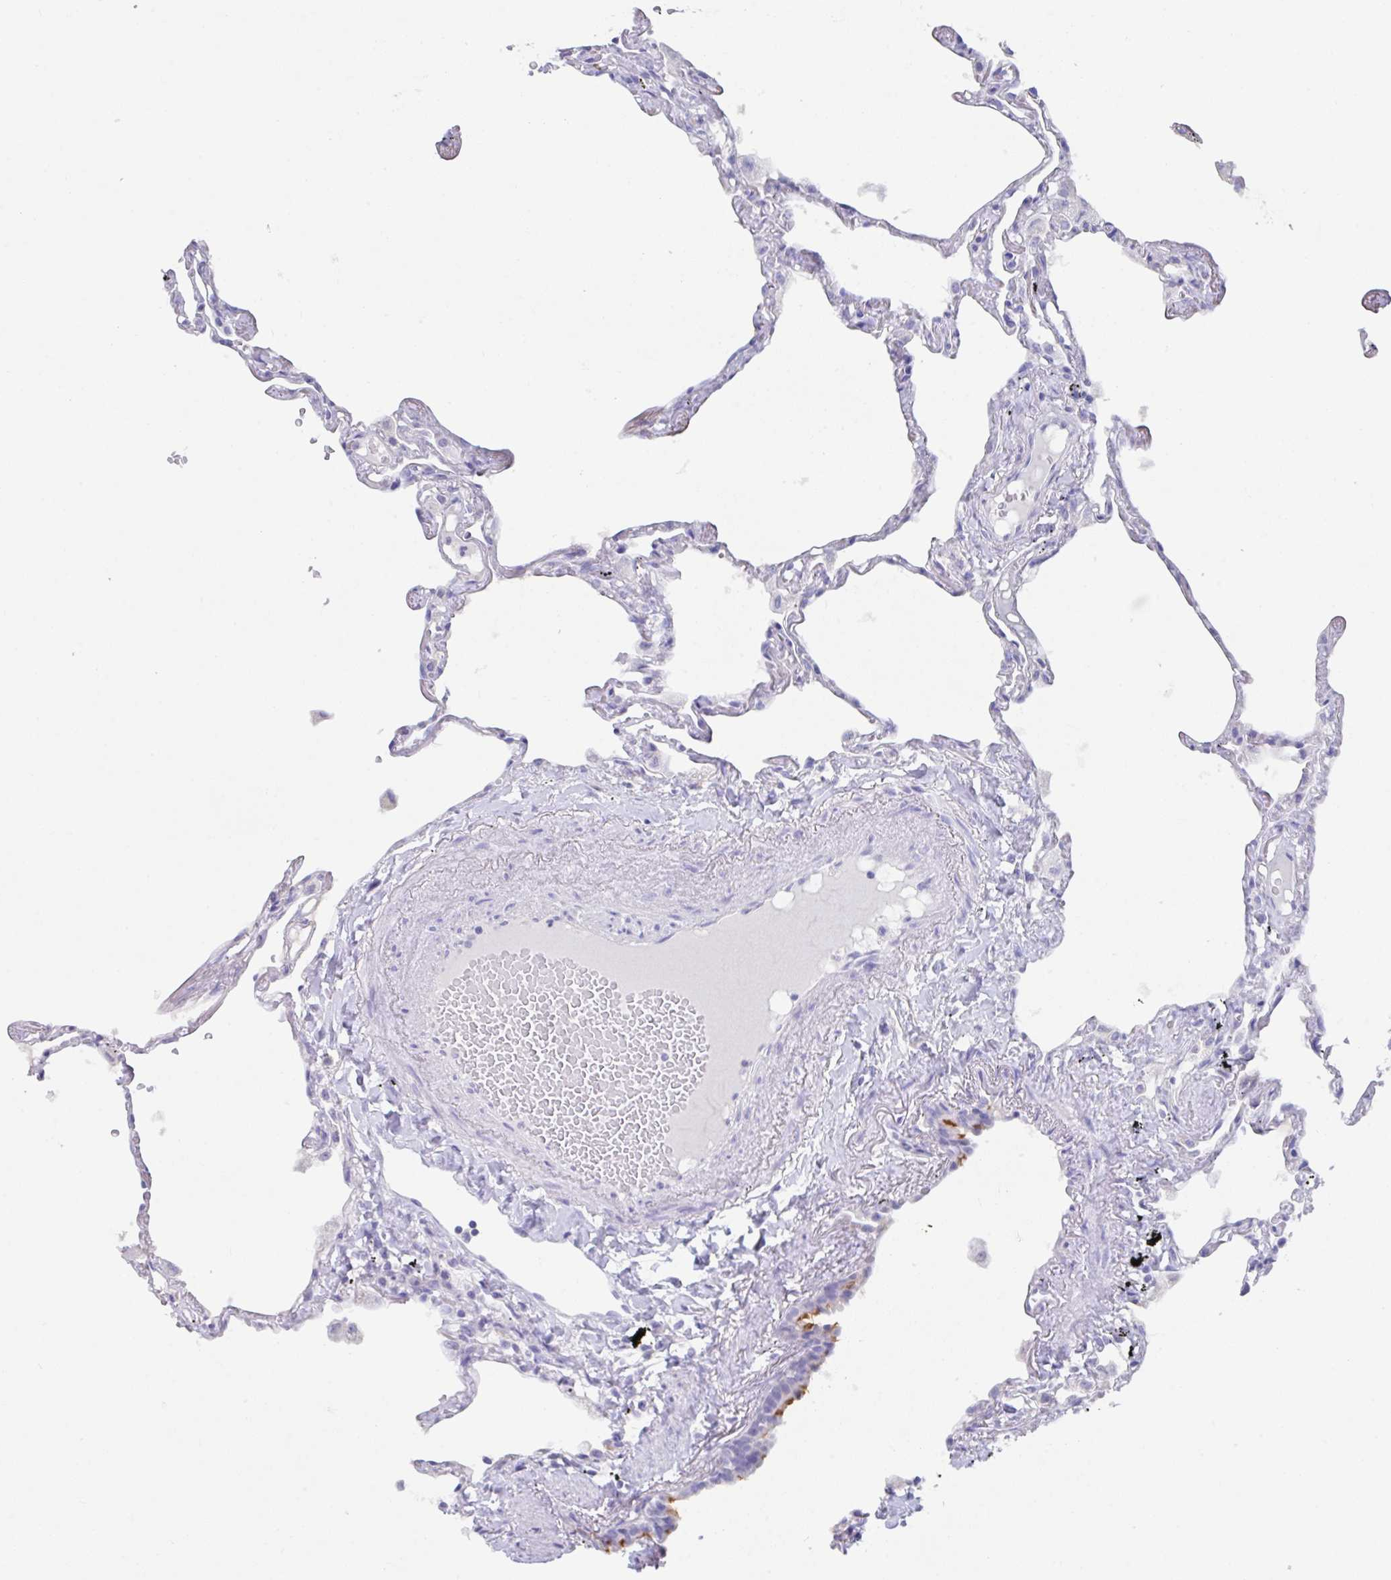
{"staining": {"intensity": "negative", "quantity": "none", "location": "none"}, "tissue": "lung", "cell_type": "Alveolar cells", "image_type": "normal", "snomed": [{"axis": "morphology", "description": "Normal tissue, NOS"}, {"axis": "topography", "description": "Lung"}], "caption": "Alveolar cells show no significant expression in benign lung. Brightfield microscopy of immunohistochemistry (IHC) stained with DAB (3,3'-diaminobenzidine) (brown) and hematoxylin (blue), captured at high magnification.", "gene": "SLC44A4", "patient": {"sex": "female", "age": 67}}